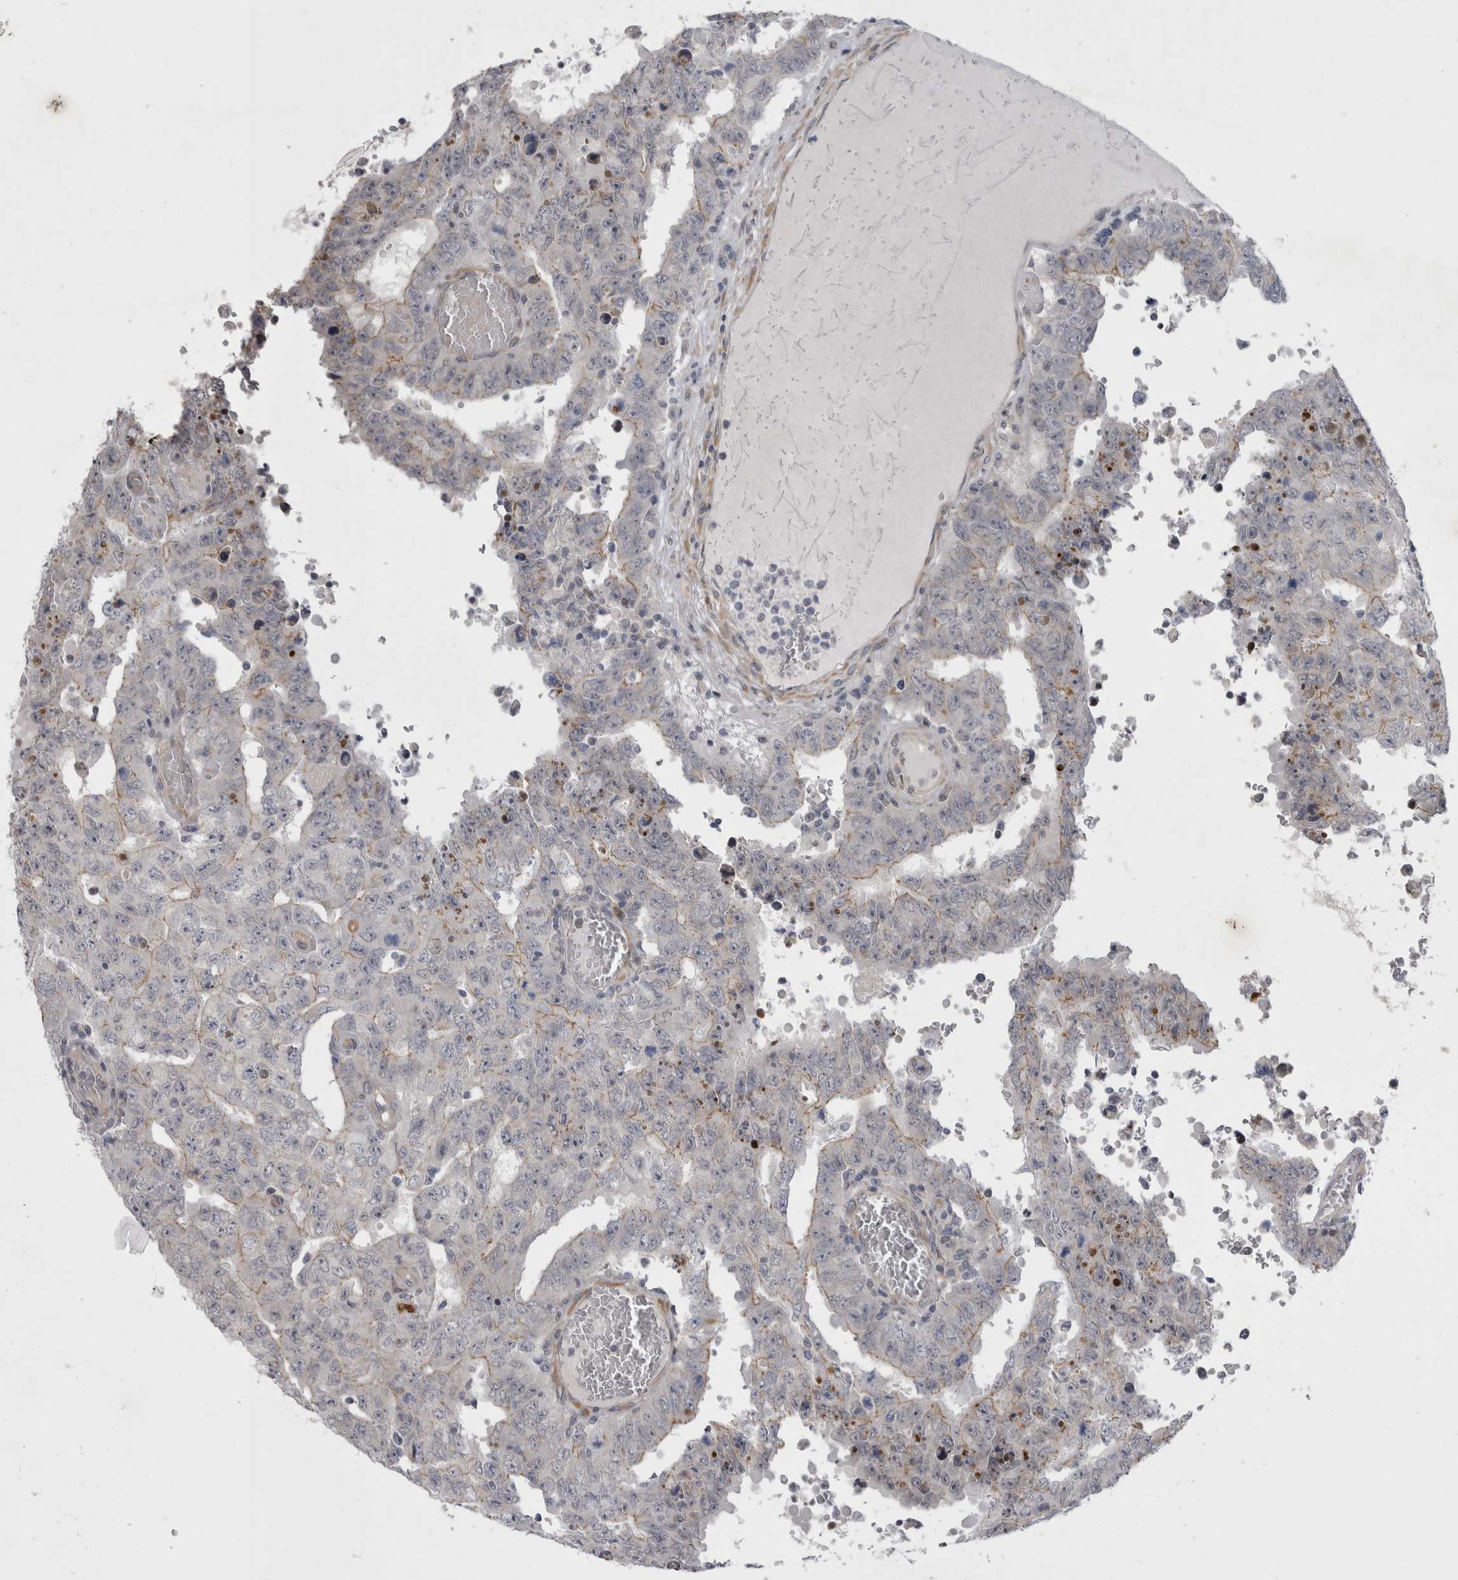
{"staining": {"intensity": "moderate", "quantity": "<25%", "location": "cytoplasmic/membranous"}, "tissue": "testis cancer", "cell_type": "Tumor cells", "image_type": "cancer", "snomed": [{"axis": "morphology", "description": "Carcinoma, Embryonal, NOS"}, {"axis": "topography", "description": "Testis"}], "caption": "Immunohistochemical staining of human testis embryonal carcinoma displays moderate cytoplasmic/membranous protein positivity in about <25% of tumor cells.", "gene": "NENF", "patient": {"sex": "male", "age": 26}}